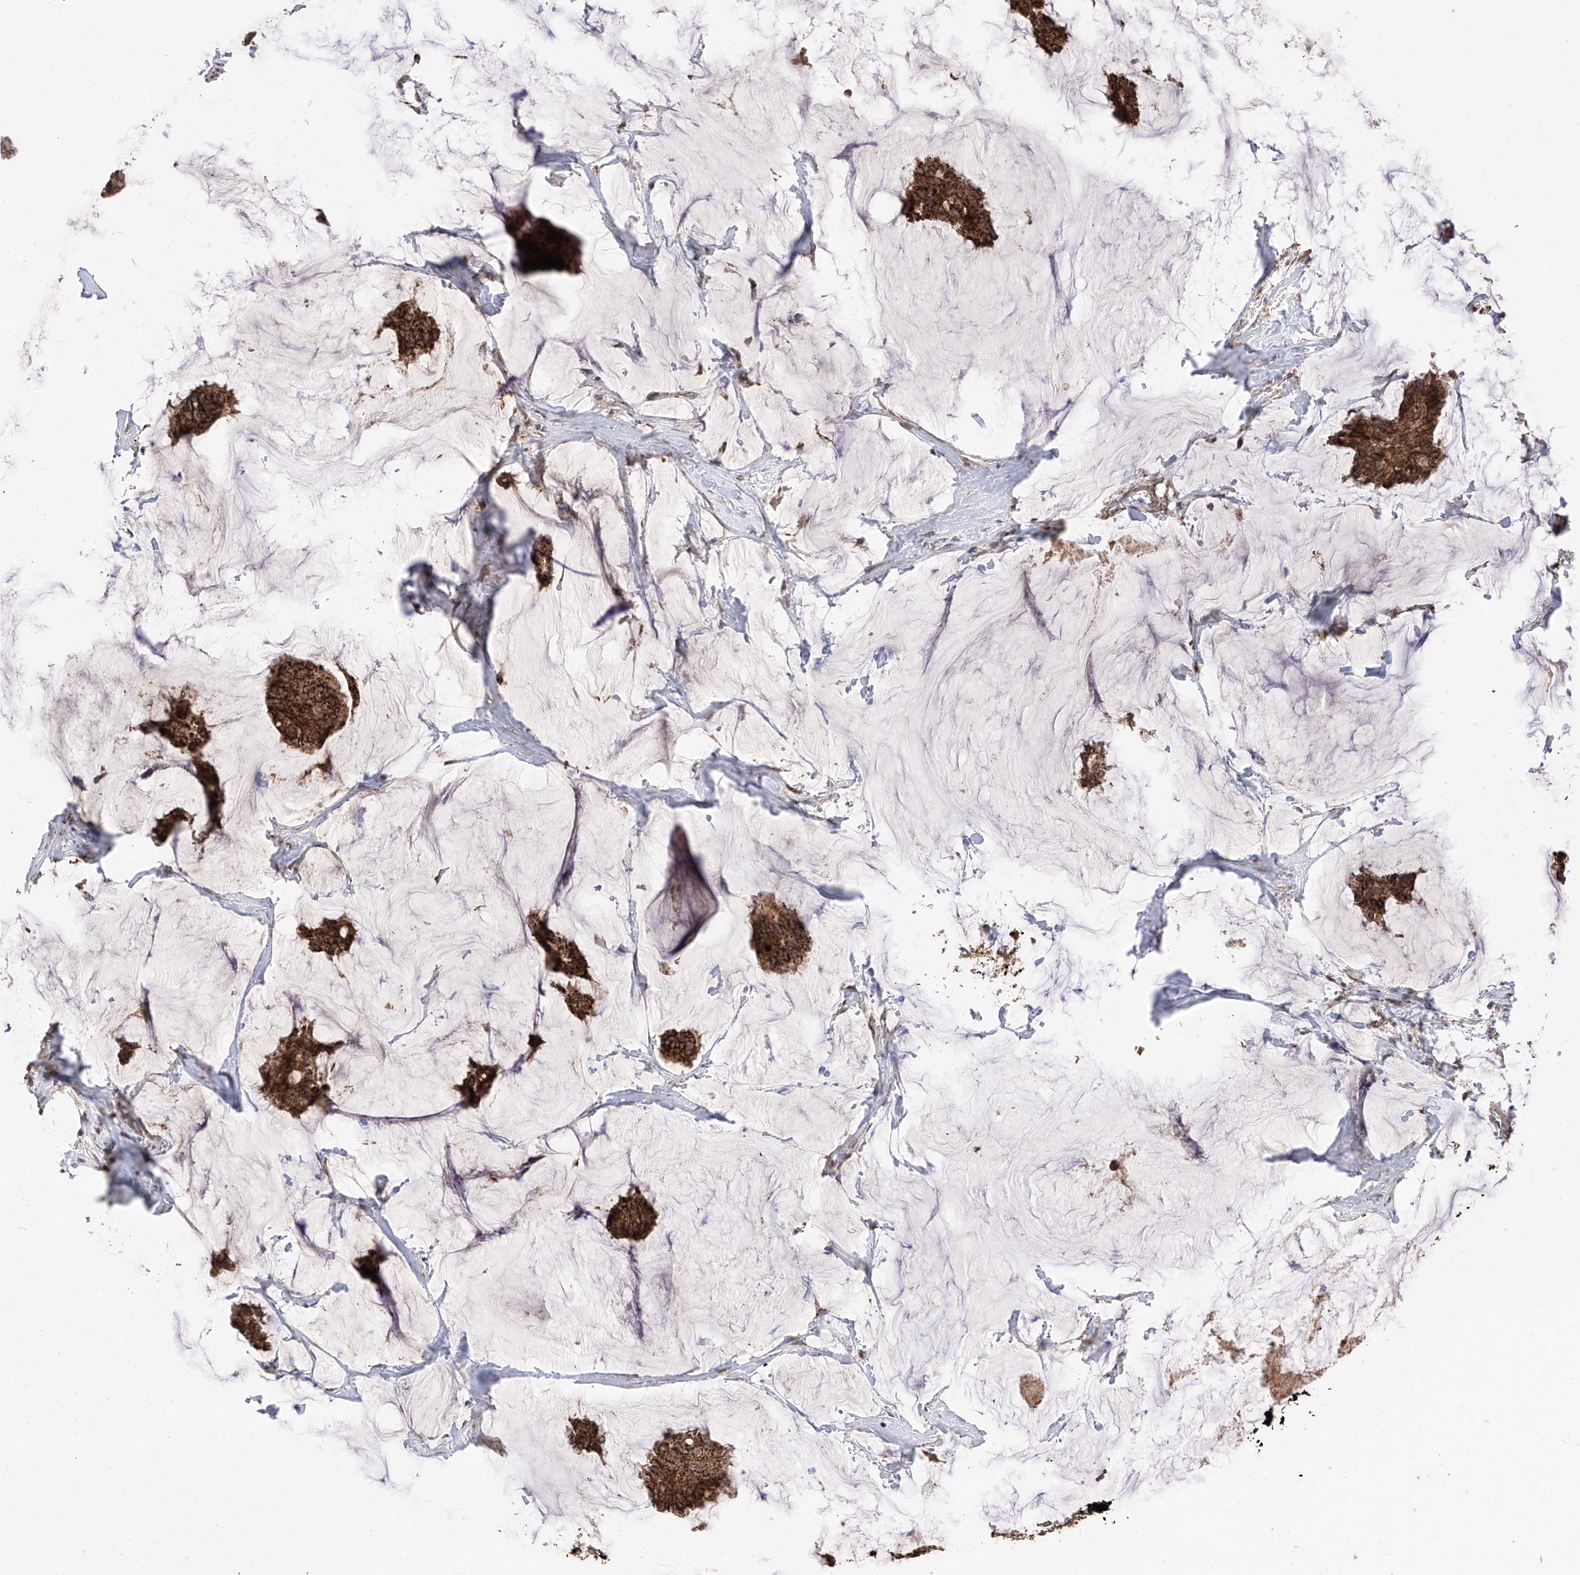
{"staining": {"intensity": "strong", "quantity": ">75%", "location": "cytoplasmic/membranous"}, "tissue": "breast cancer", "cell_type": "Tumor cells", "image_type": "cancer", "snomed": [{"axis": "morphology", "description": "Duct carcinoma"}, {"axis": "topography", "description": "Breast"}], "caption": "Approximately >75% of tumor cells in human breast intraductal carcinoma display strong cytoplasmic/membranous protein expression as visualized by brown immunohistochemical staining.", "gene": "AHCTF1", "patient": {"sex": "female", "age": 93}}